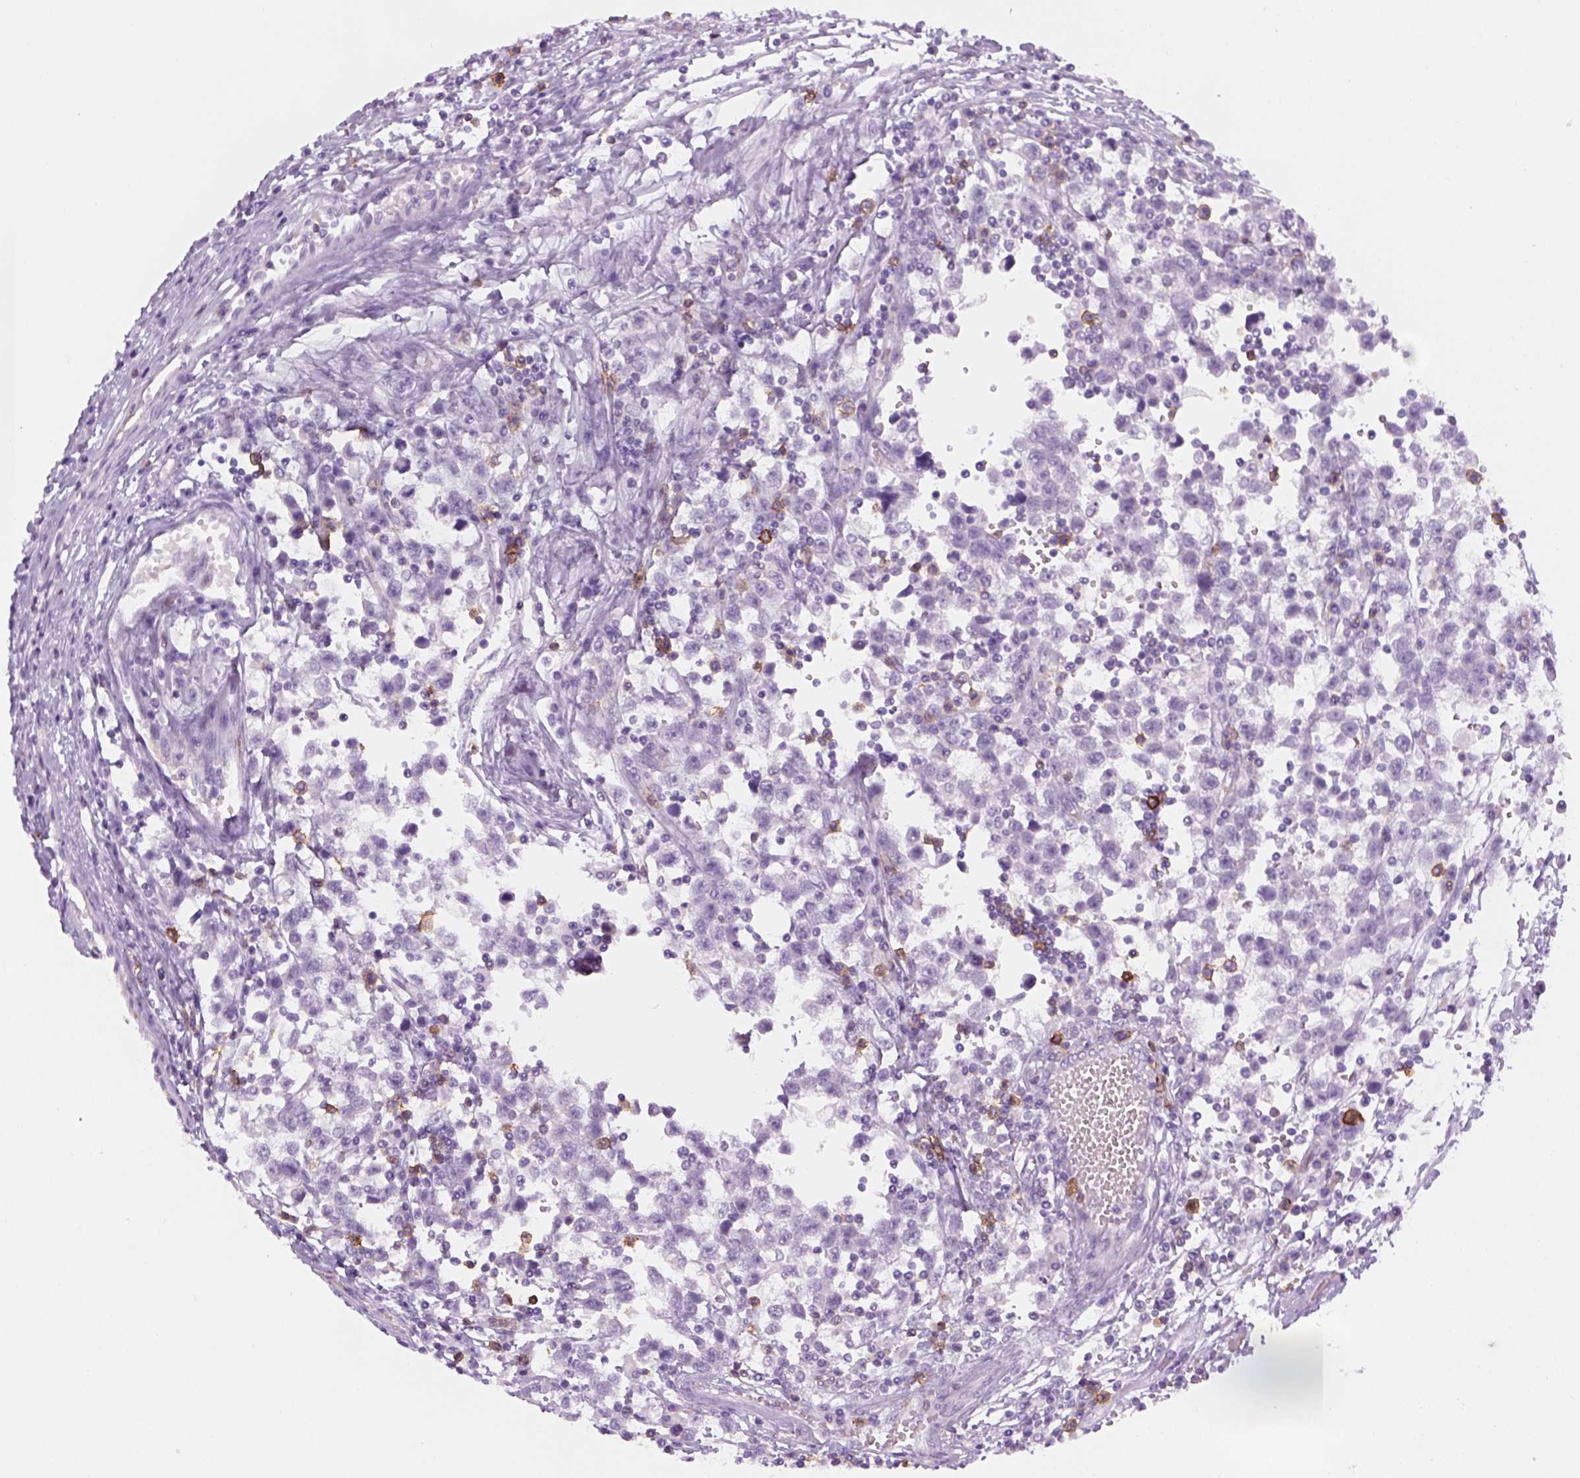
{"staining": {"intensity": "negative", "quantity": "none", "location": "none"}, "tissue": "testis cancer", "cell_type": "Tumor cells", "image_type": "cancer", "snomed": [{"axis": "morphology", "description": "Seminoma, NOS"}, {"axis": "topography", "description": "Testis"}], "caption": "Testis cancer was stained to show a protein in brown. There is no significant staining in tumor cells.", "gene": "AQP3", "patient": {"sex": "male", "age": 34}}